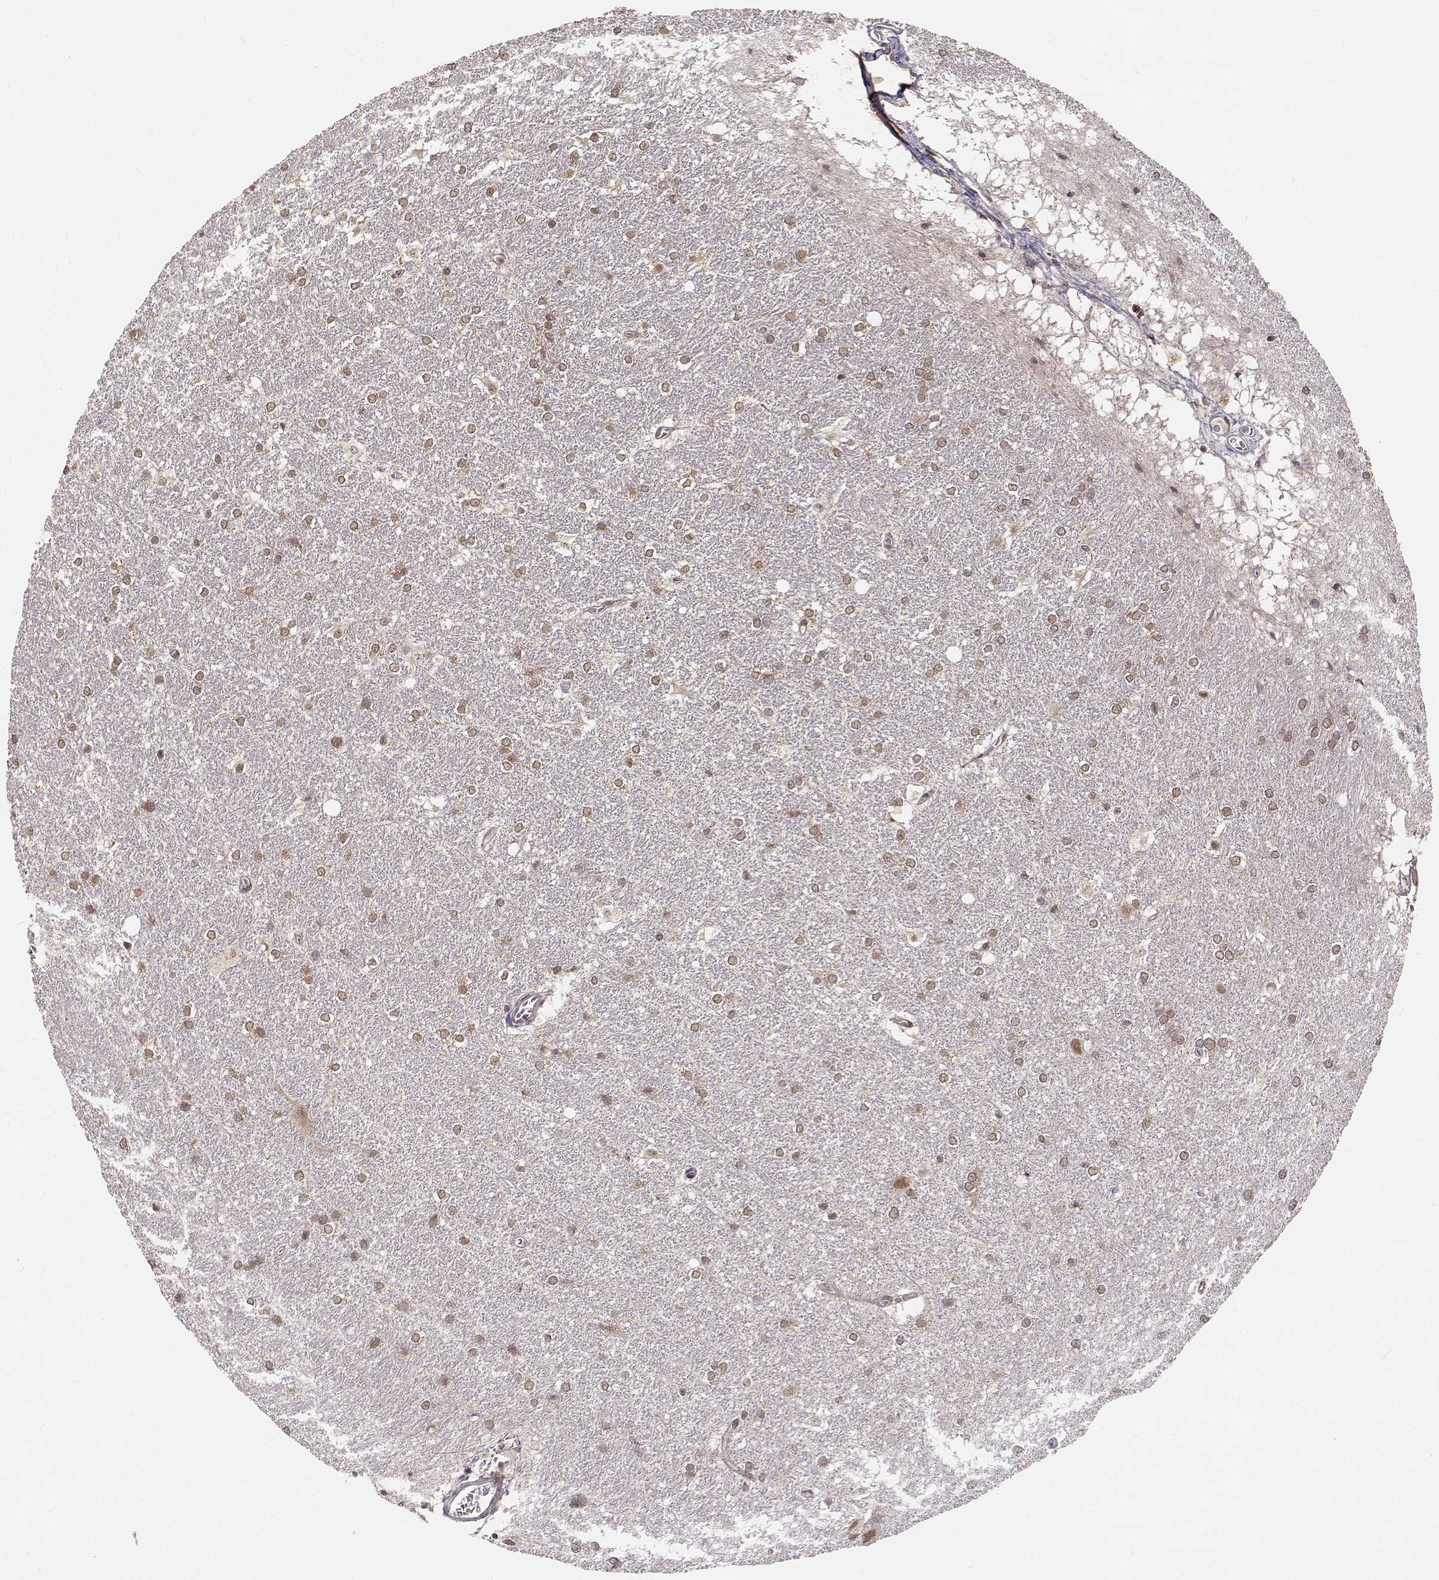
{"staining": {"intensity": "weak", "quantity": "<25%", "location": "nuclear"}, "tissue": "hippocampus", "cell_type": "Glial cells", "image_type": "normal", "snomed": [{"axis": "morphology", "description": "Normal tissue, NOS"}, {"axis": "topography", "description": "Cerebral cortex"}, {"axis": "topography", "description": "Hippocampus"}], "caption": "Photomicrograph shows no significant protein positivity in glial cells of normal hippocampus. Nuclei are stained in blue.", "gene": "MAEA", "patient": {"sex": "female", "age": 19}}